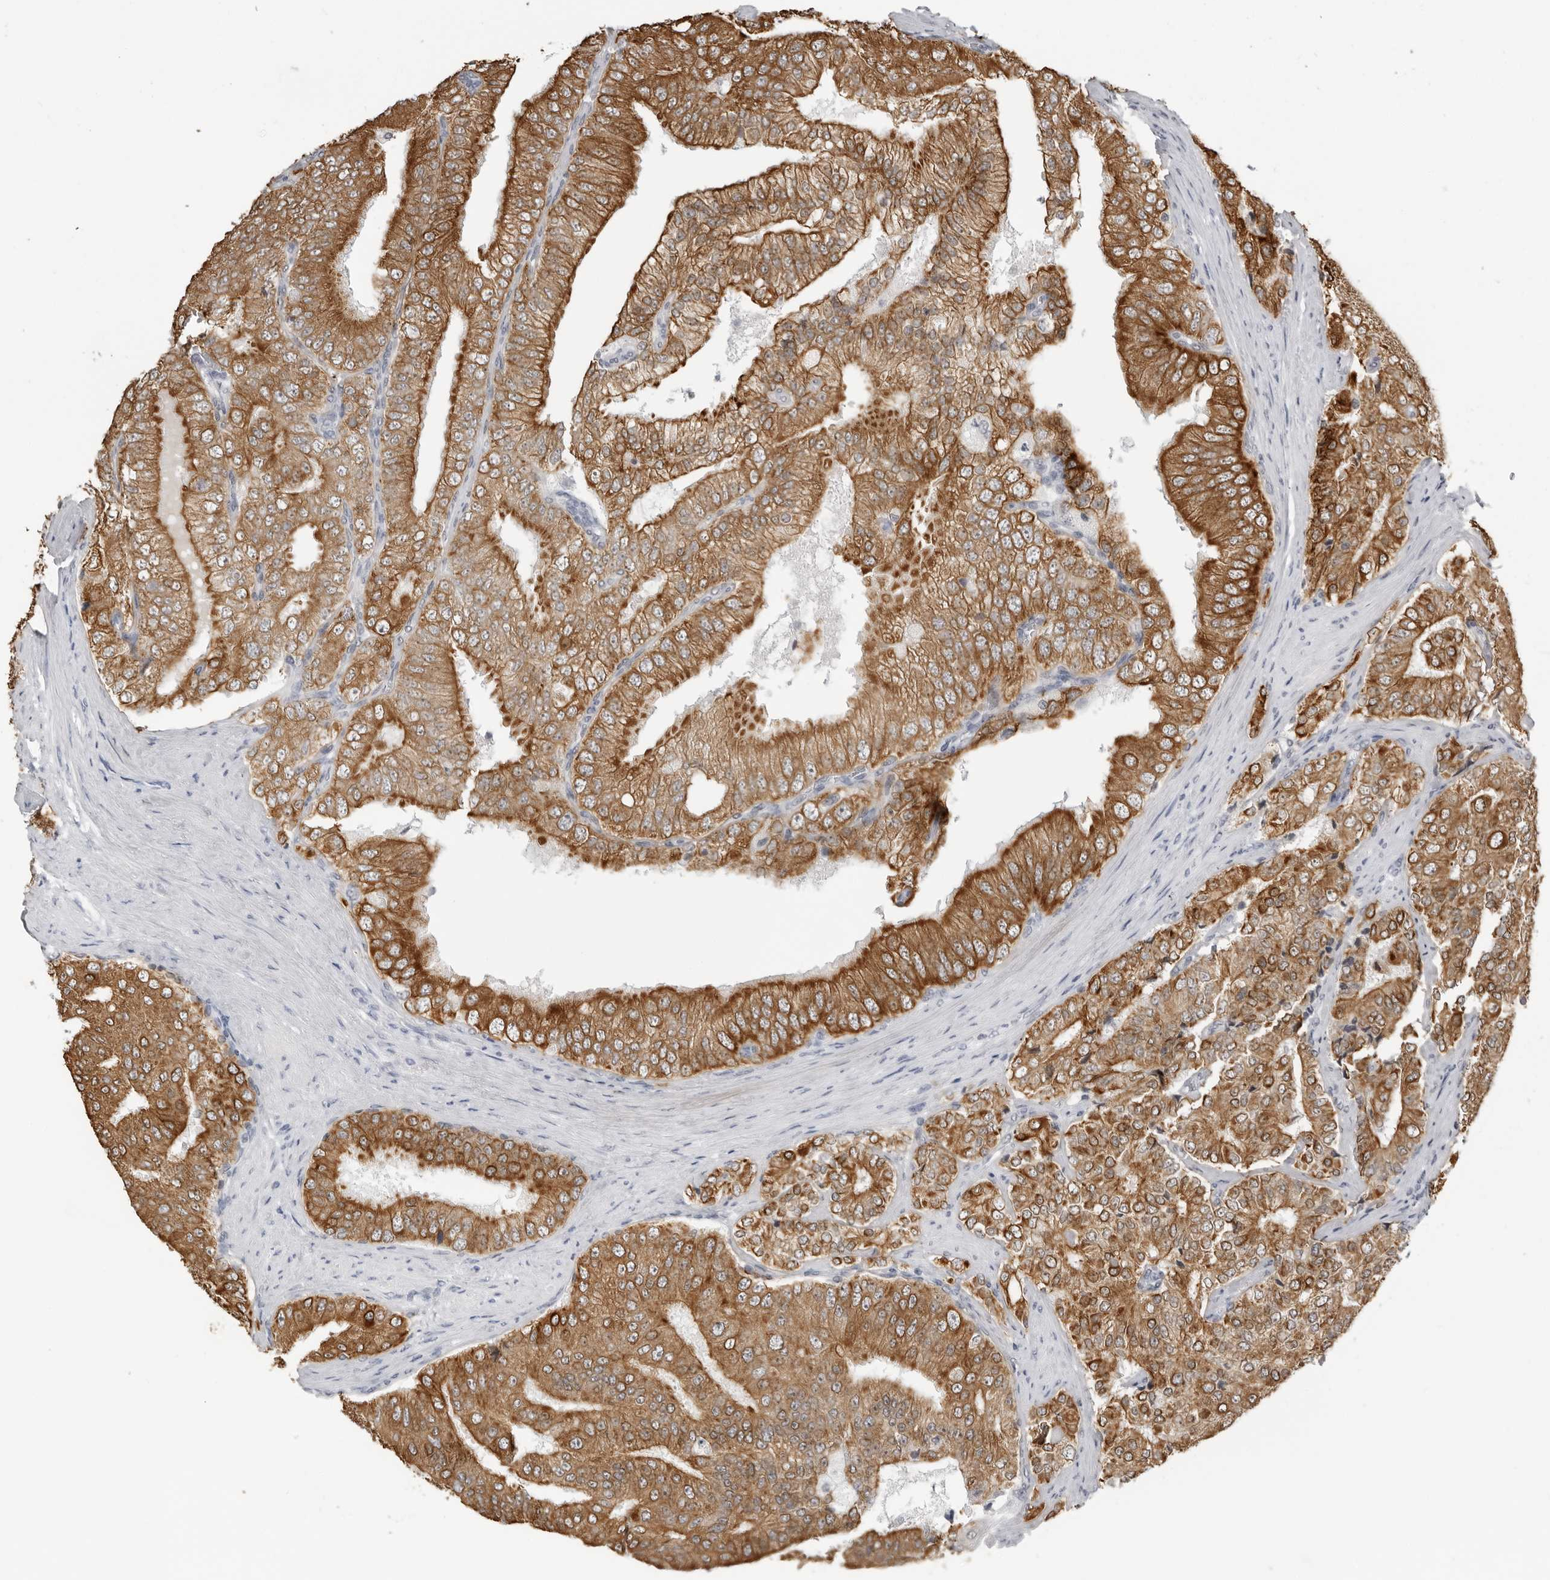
{"staining": {"intensity": "moderate", "quantity": ">75%", "location": "cytoplasmic/membranous"}, "tissue": "prostate cancer", "cell_type": "Tumor cells", "image_type": "cancer", "snomed": [{"axis": "morphology", "description": "Adenocarcinoma, High grade"}, {"axis": "topography", "description": "Prostate"}], "caption": "Protein expression analysis of prostate high-grade adenocarcinoma exhibits moderate cytoplasmic/membranous positivity in approximately >75% of tumor cells.", "gene": "SERPINF2", "patient": {"sex": "male", "age": 58}}